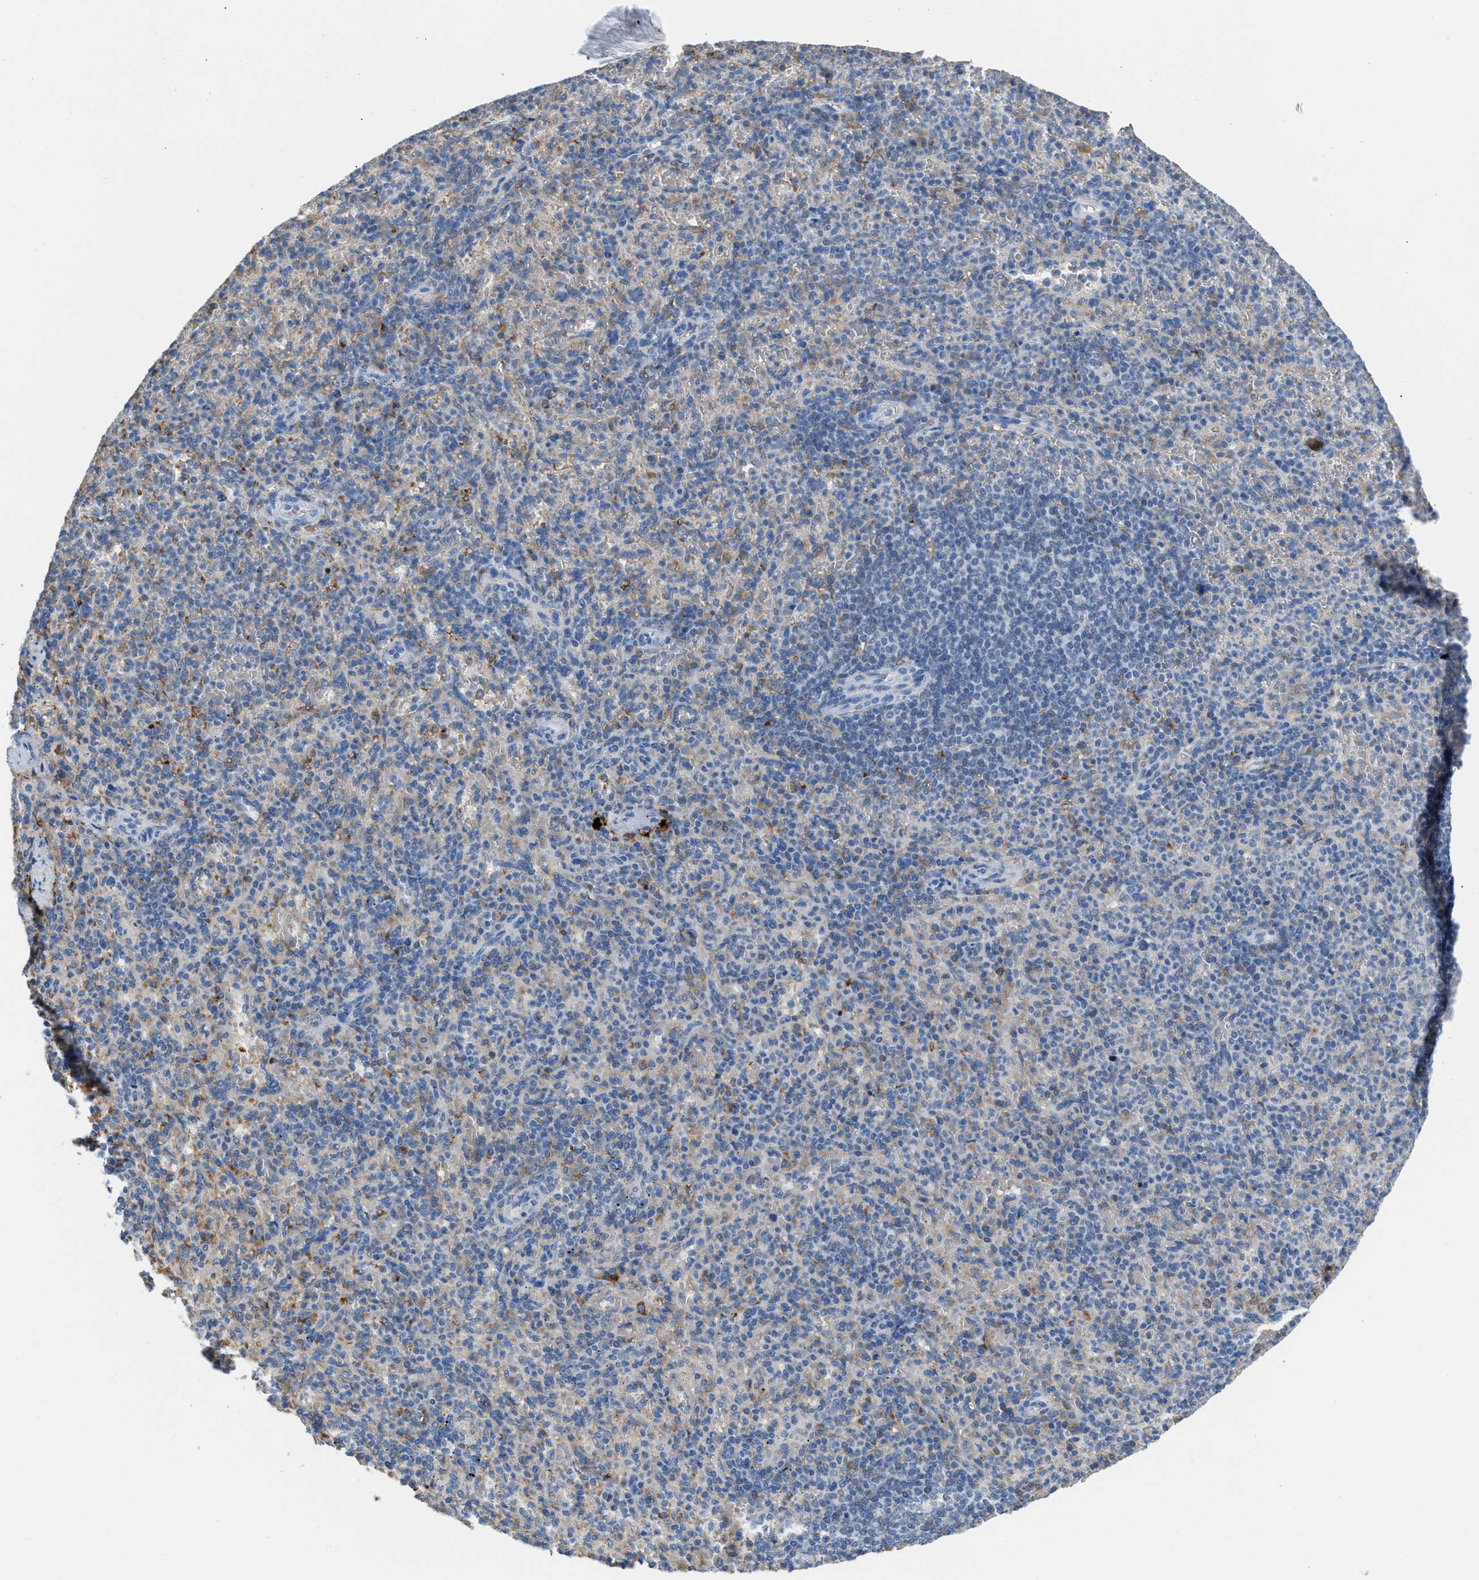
{"staining": {"intensity": "weak", "quantity": "<25%", "location": "cytoplasmic/membranous"}, "tissue": "spleen", "cell_type": "Cells in red pulp", "image_type": "normal", "snomed": [{"axis": "morphology", "description": "Normal tissue, NOS"}, {"axis": "topography", "description": "Spleen"}], "caption": "High power microscopy image of an immunohistochemistry (IHC) micrograph of unremarkable spleen, revealing no significant staining in cells in red pulp.", "gene": "CA3", "patient": {"sex": "female", "age": 74}}